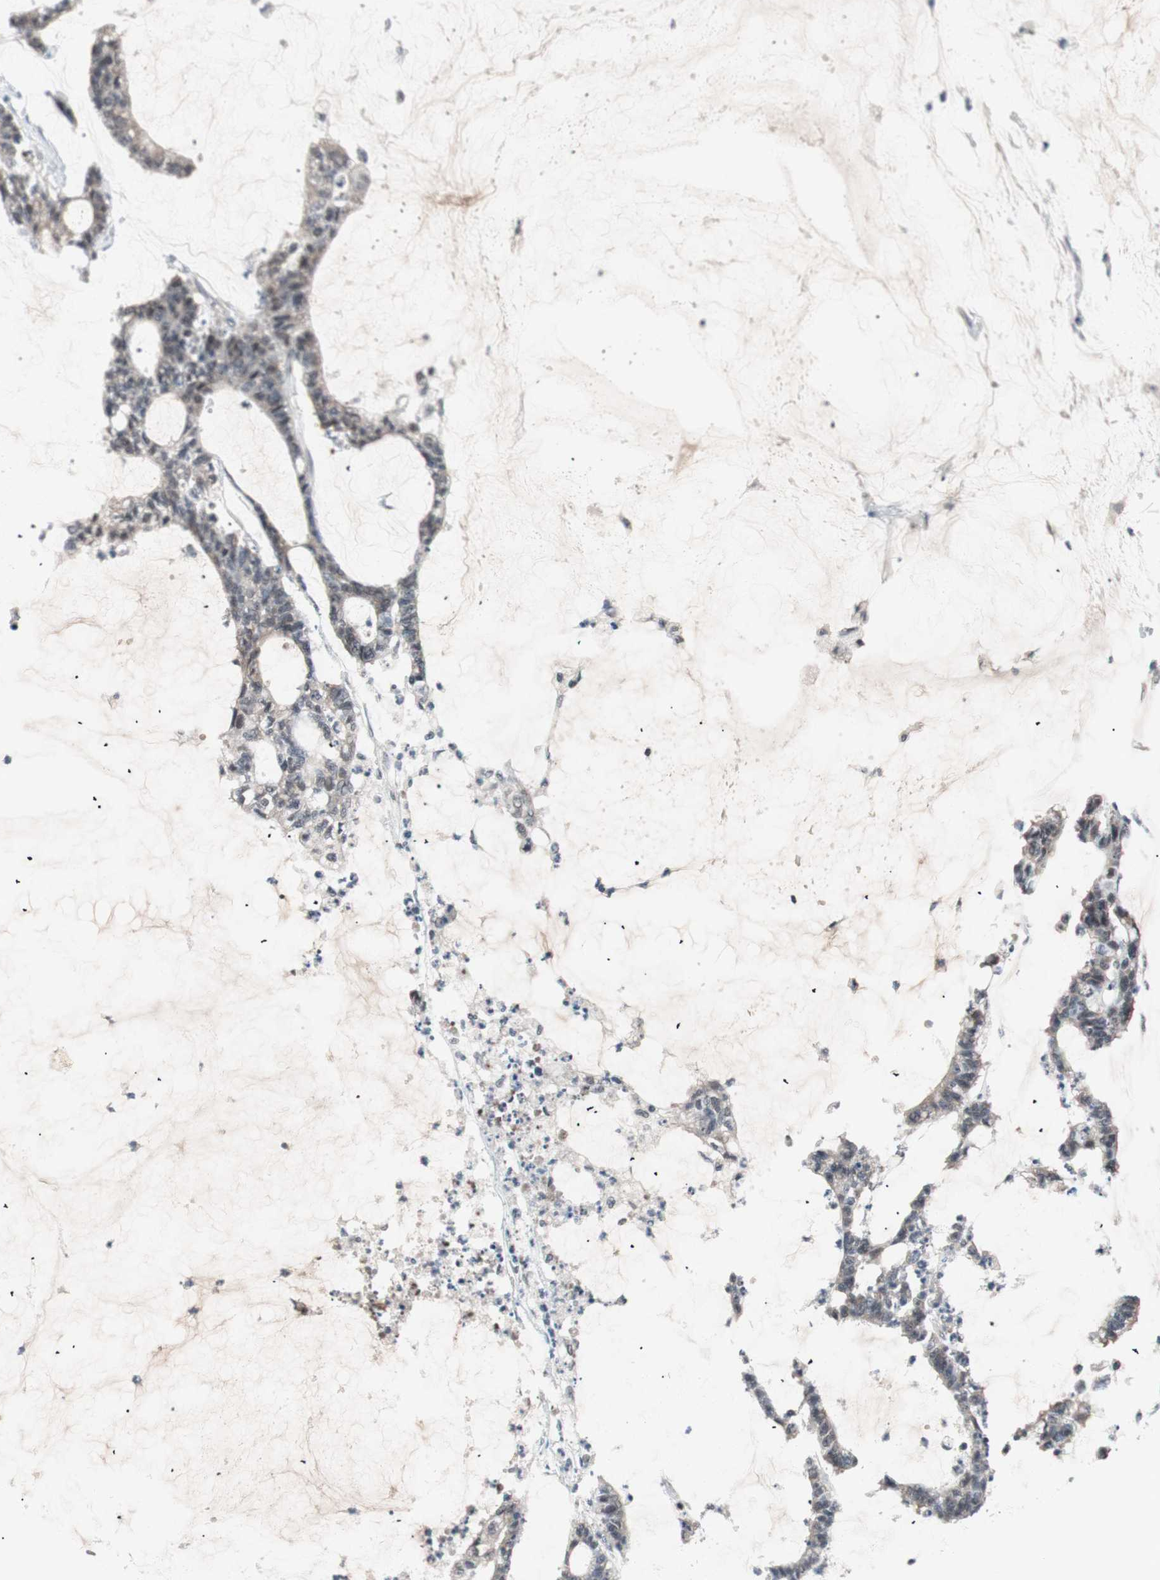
{"staining": {"intensity": "weak", "quantity": "25%-75%", "location": "nuclear"}, "tissue": "colorectal cancer", "cell_type": "Tumor cells", "image_type": "cancer", "snomed": [{"axis": "morphology", "description": "Adenocarcinoma, NOS"}, {"axis": "topography", "description": "Colon"}], "caption": "Immunohistochemical staining of human adenocarcinoma (colorectal) shows low levels of weak nuclear protein positivity in approximately 25%-75% of tumor cells.", "gene": "NFRKB", "patient": {"sex": "female", "age": 84}}